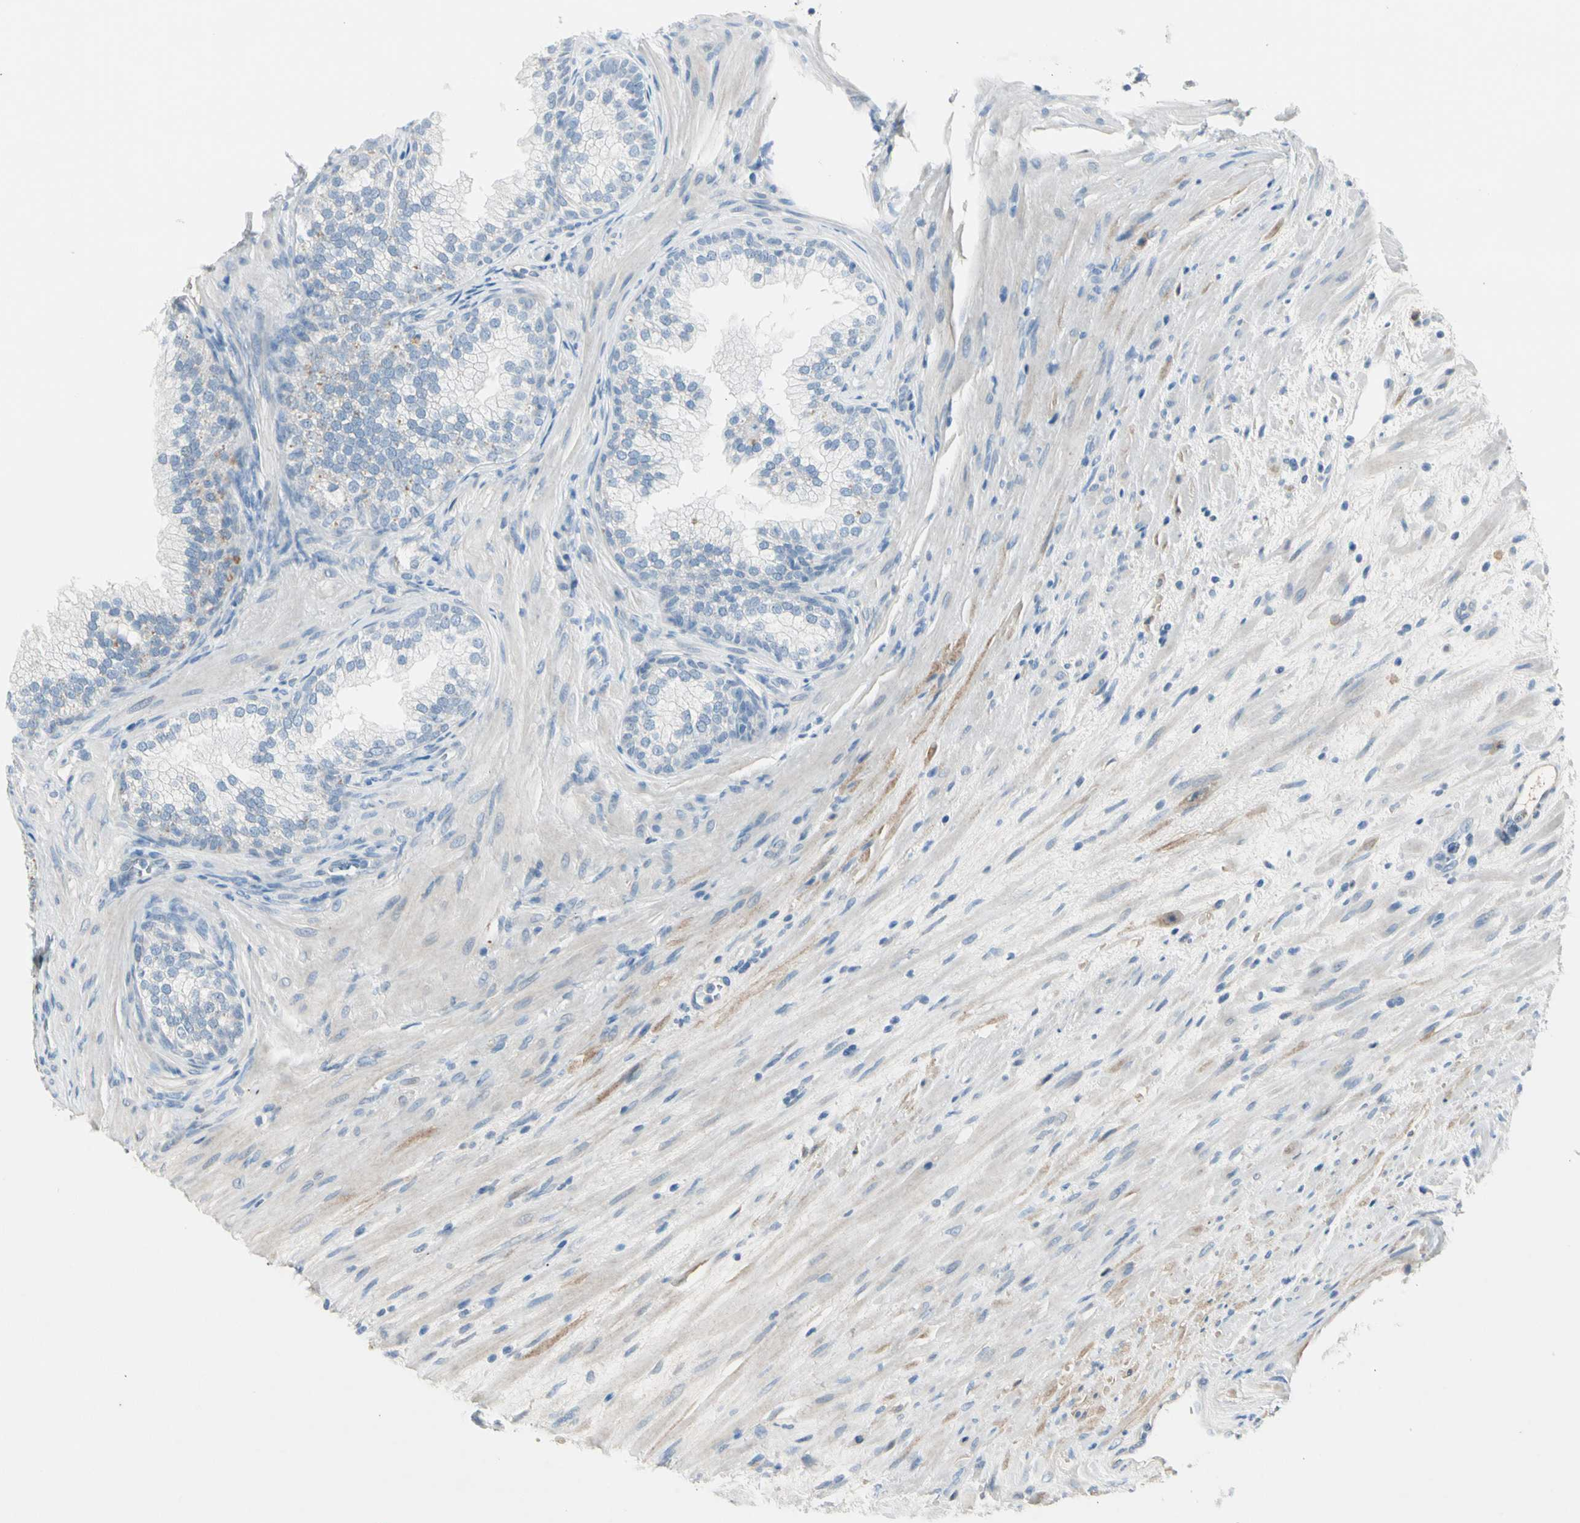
{"staining": {"intensity": "negative", "quantity": "none", "location": "none"}, "tissue": "prostate", "cell_type": "Glandular cells", "image_type": "normal", "snomed": [{"axis": "morphology", "description": "Normal tissue, NOS"}, {"axis": "topography", "description": "Prostate"}], "caption": "A high-resolution image shows IHC staining of unremarkable prostate, which shows no significant positivity in glandular cells. The staining is performed using DAB (3,3'-diaminobenzidine) brown chromogen with nuclei counter-stained in using hematoxylin.", "gene": "SERPIND1", "patient": {"sex": "male", "age": 76}}